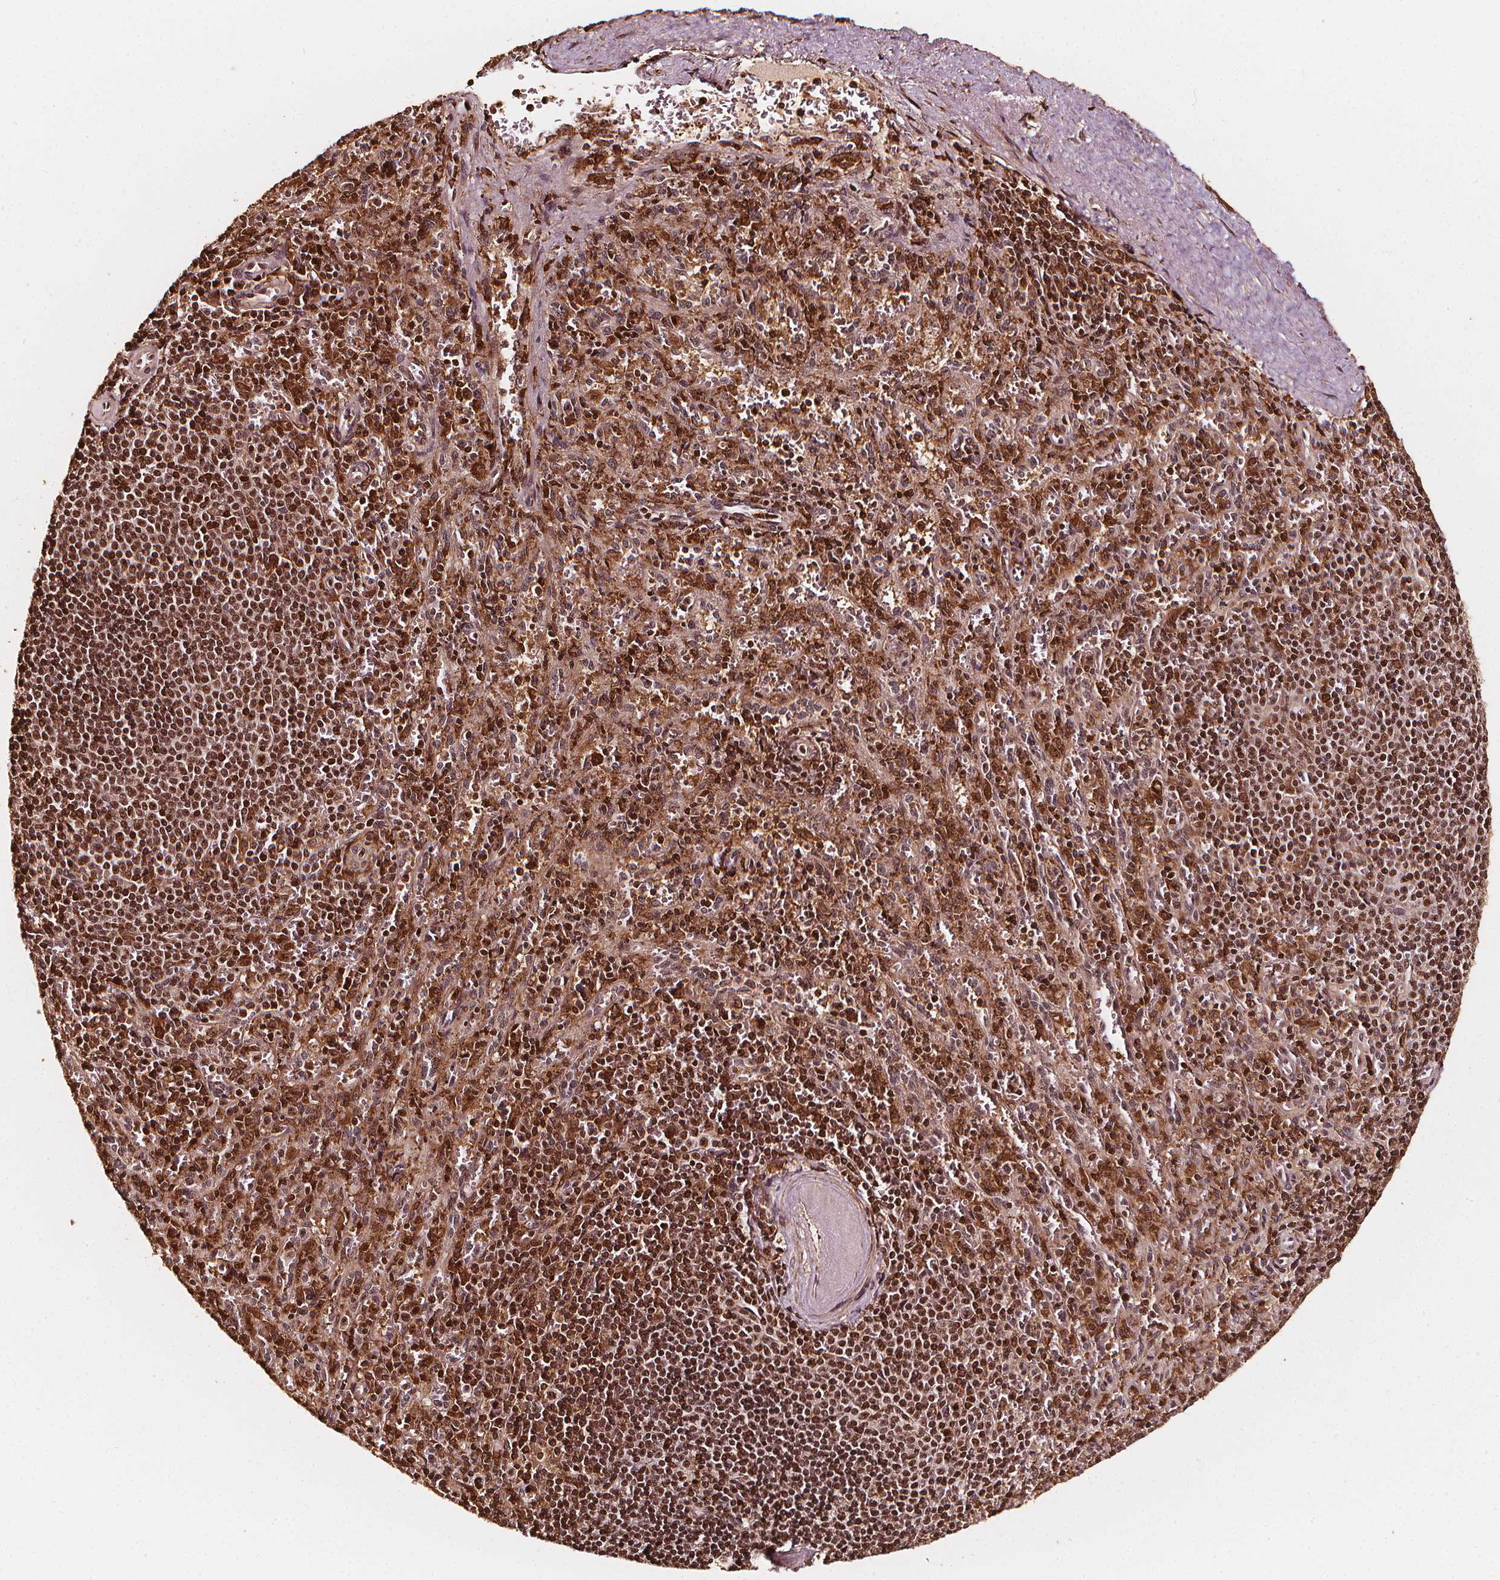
{"staining": {"intensity": "moderate", "quantity": "<25%", "location": "nuclear"}, "tissue": "spleen", "cell_type": "Cells in red pulp", "image_type": "normal", "snomed": [{"axis": "morphology", "description": "Normal tissue, NOS"}, {"axis": "topography", "description": "Spleen"}], "caption": "Cells in red pulp show low levels of moderate nuclear staining in about <25% of cells in unremarkable human spleen. The protein of interest is stained brown, and the nuclei are stained in blue (DAB IHC with brightfield microscopy, high magnification).", "gene": "EXOSC9", "patient": {"sex": "male", "age": 57}}